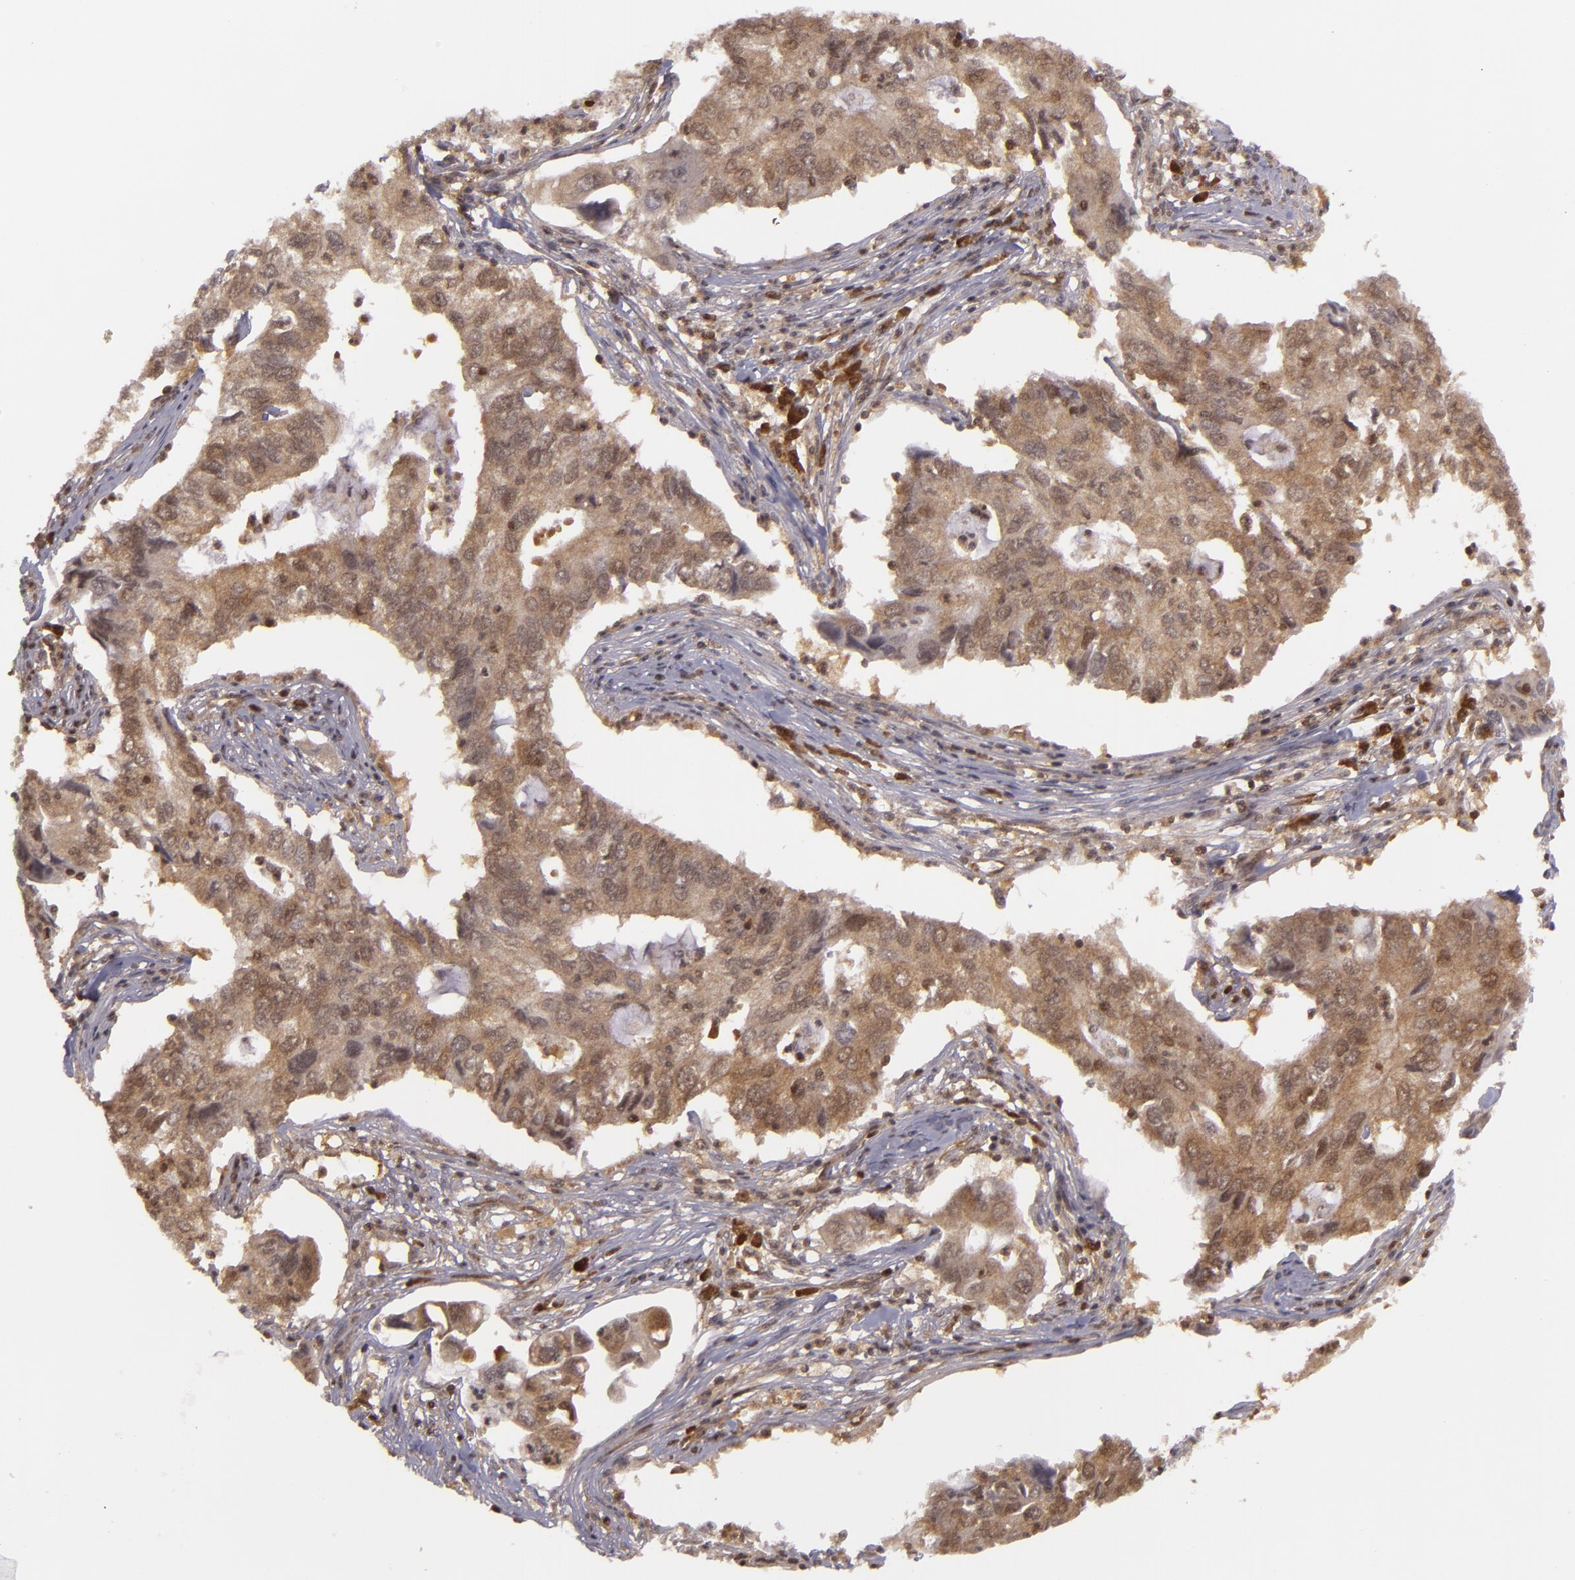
{"staining": {"intensity": "moderate", "quantity": ">75%", "location": "cytoplasmic/membranous,nuclear"}, "tissue": "lung cancer", "cell_type": "Tumor cells", "image_type": "cancer", "snomed": [{"axis": "morphology", "description": "Adenocarcinoma, NOS"}, {"axis": "topography", "description": "Lung"}], "caption": "A micrograph showing moderate cytoplasmic/membranous and nuclear staining in about >75% of tumor cells in lung cancer, as visualized by brown immunohistochemical staining.", "gene": "ZBTB33", "patient": {"sex": "male", "age": 48}}